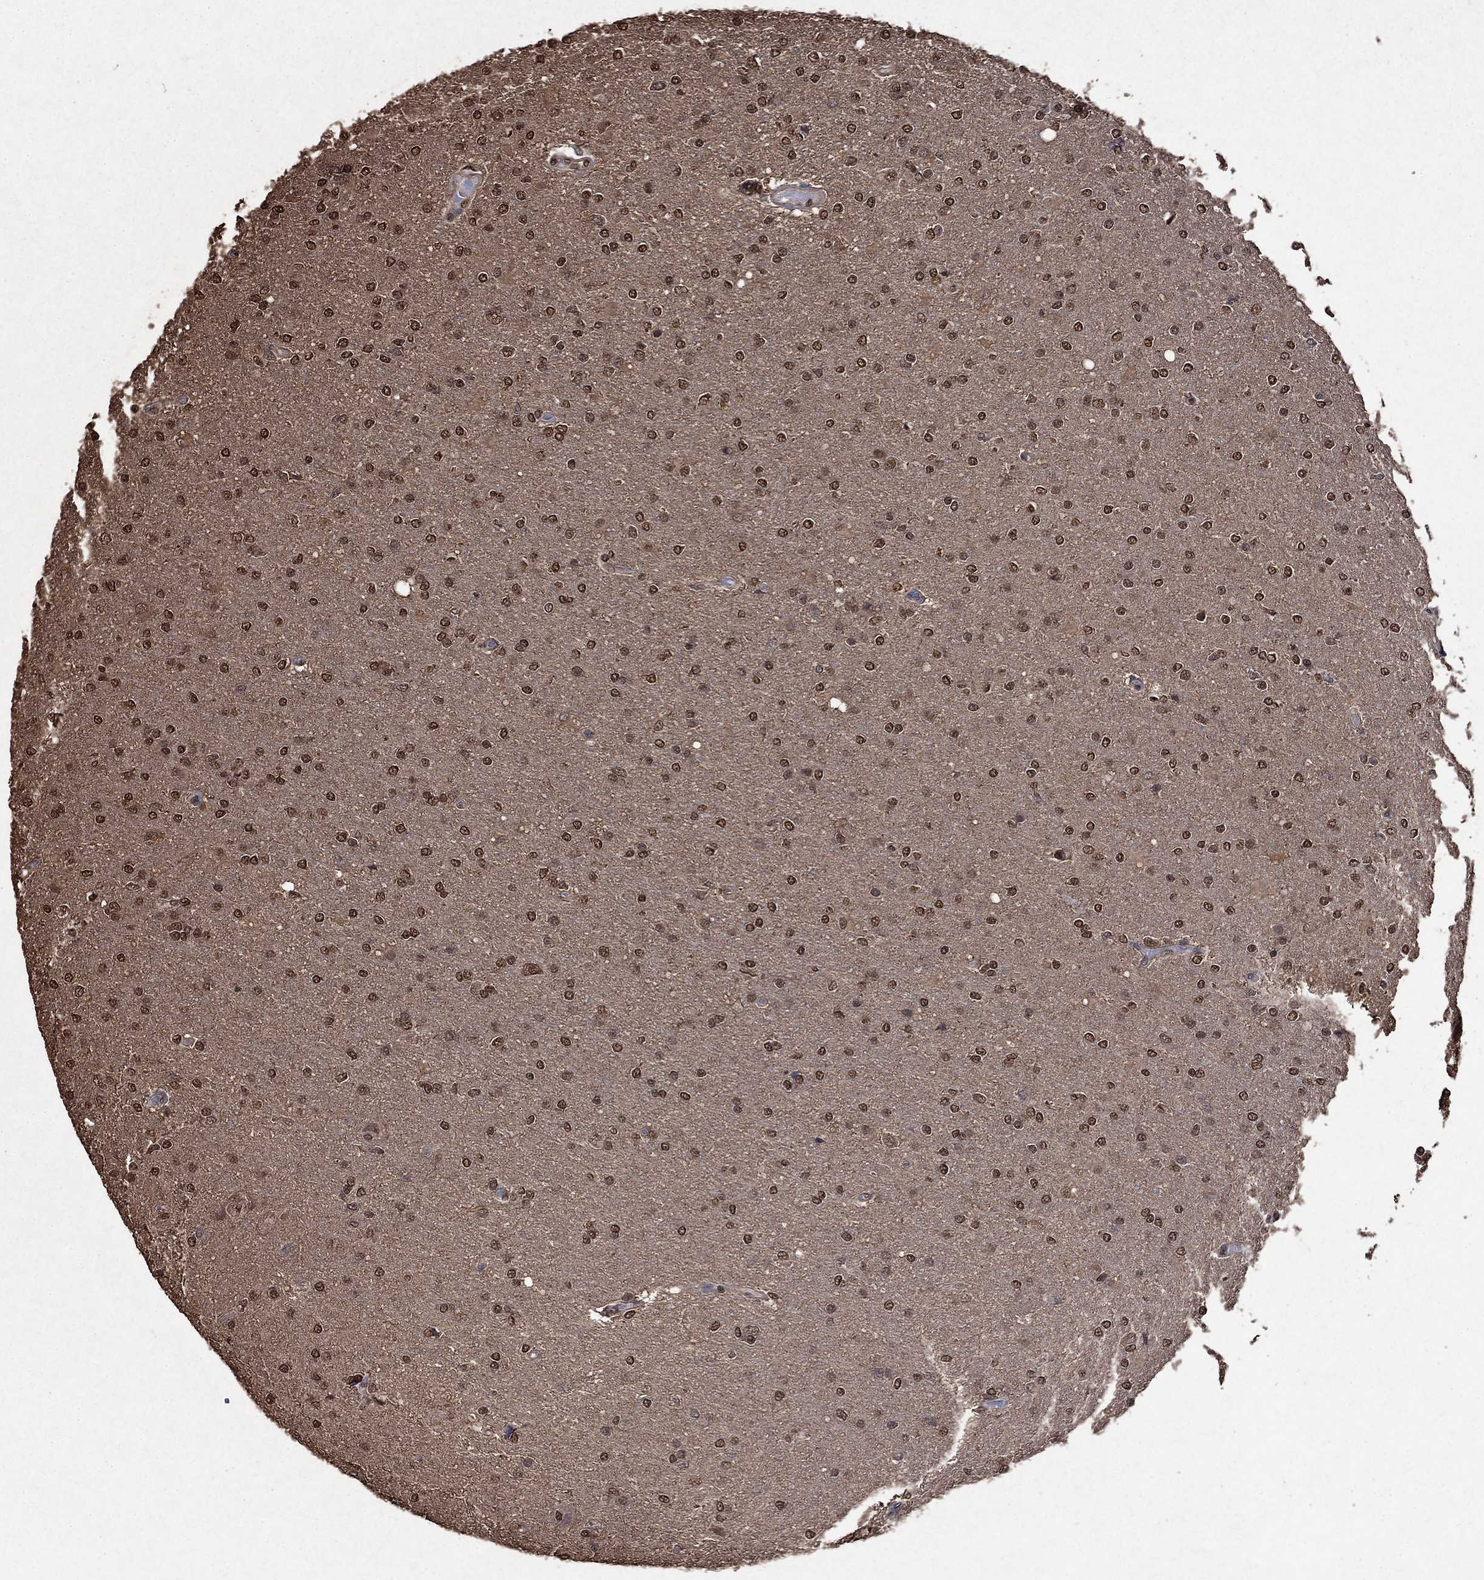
{"staining": {"intensity": "strong", "quantity": ">75%", "location": "nuclear"}, "tissue": "glioma", "cell_type": "Tumor cells", "image_type": "cancer", "snomed": [{"axis": "morphology", "description": "Glioma, malignant, High grade"}, {"axis": "topography", "description": "Cerebral cortex"}], "caption": "Protein expression analysis of malignant glioma (high-grade) reveals strong nuclear staining in approximately >75% of tumor cells.", "gene": "GAPDH", "patient": {"sex": "male", "age": 70}}